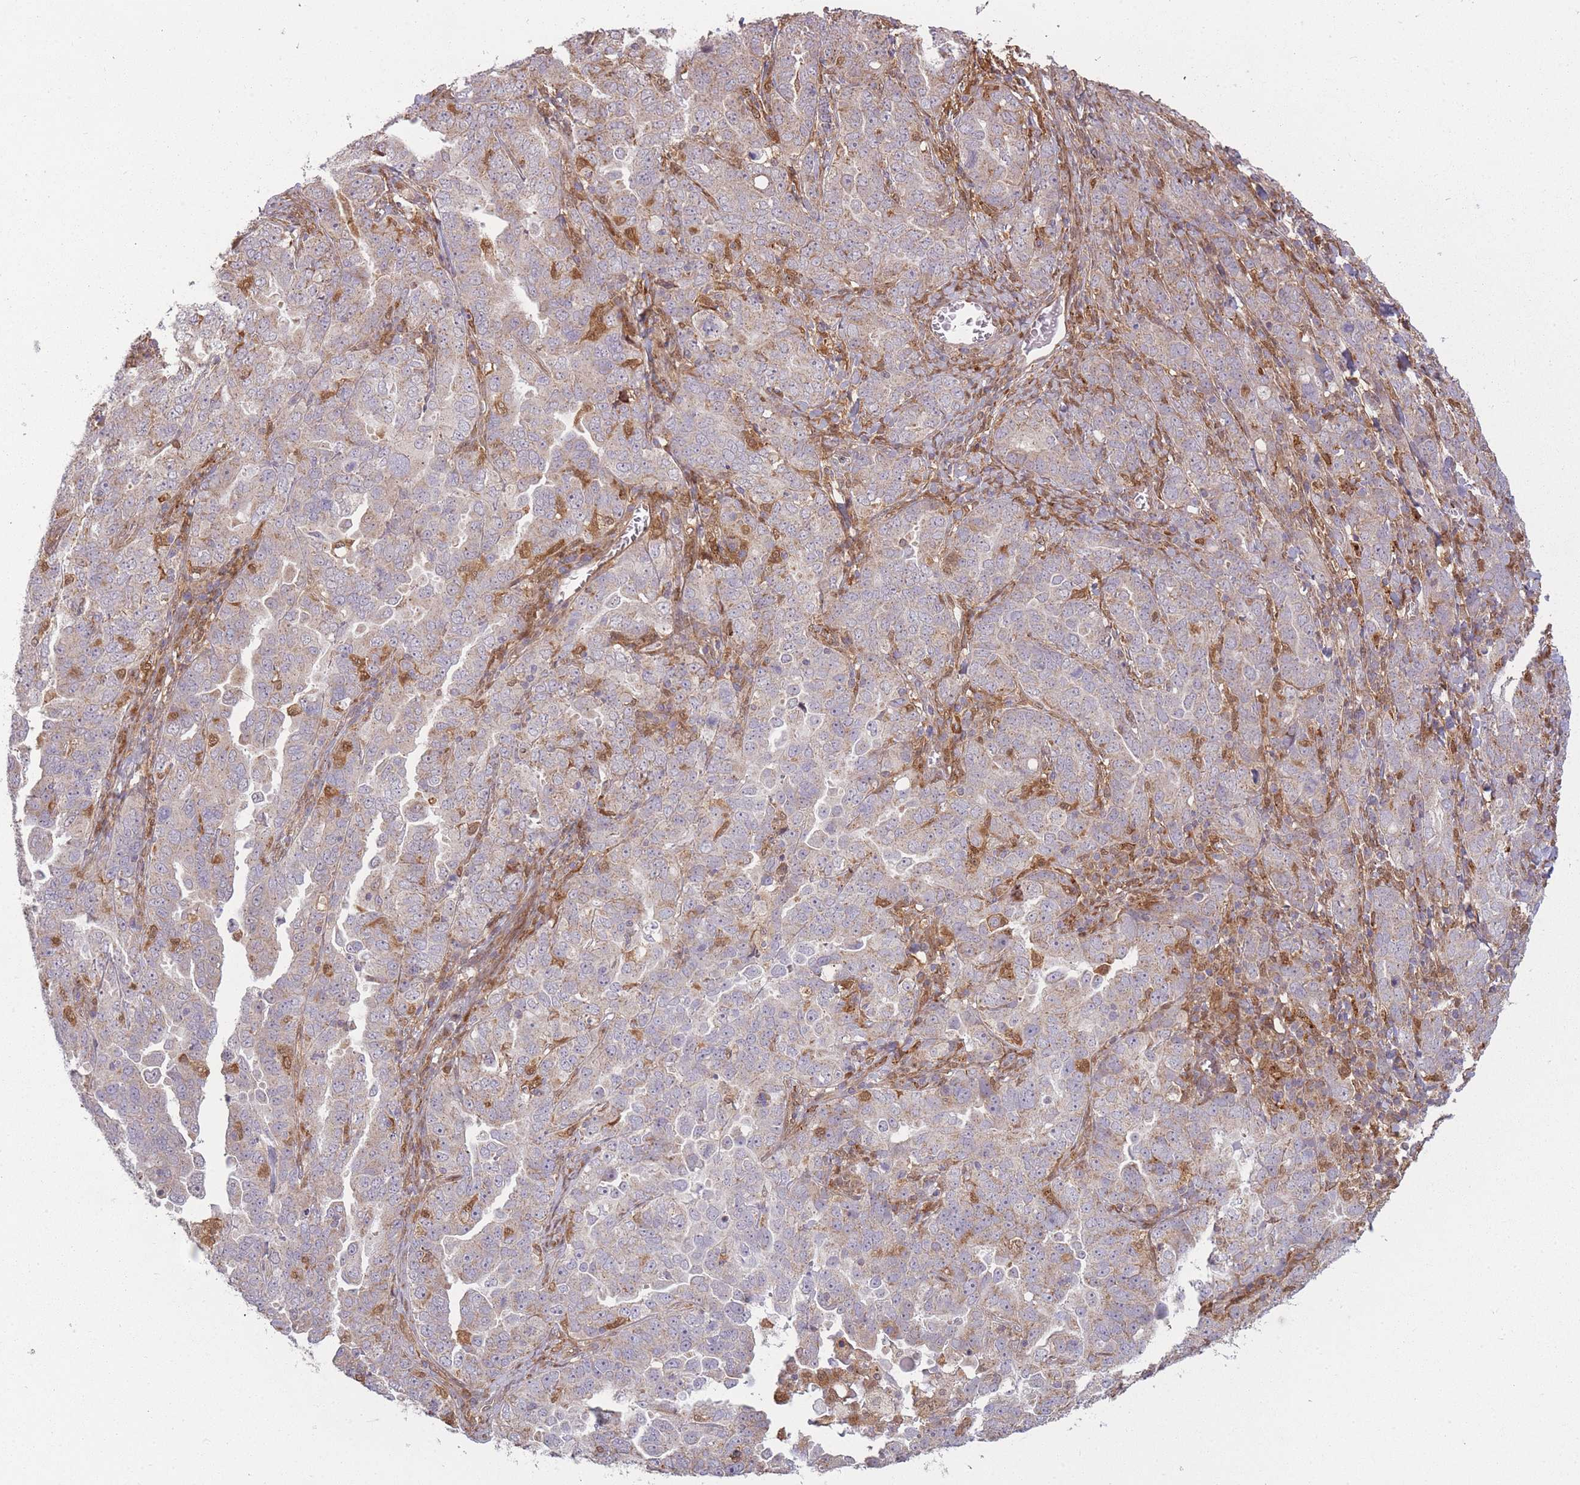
{"staining": {"intensity": "weak", "quantity": "25%-75%", "location": "cytoplasmic/membranous"}, "tissue": "ovarian cancer", "cell_type": "Tumor cells", "image_type": "cancer", "snomed": [{"axis": "morphology", "description": "Carcinoma, endometroid"}, {"axis": "topography", "description": "Ovary"}], "caption": "IHC micrograph of human ovarian cancer stained for a protein (brown), which exhibits low levels of weak cytoplasmic/membranous expression in approximately 25%-75% of tumor cells.", "gene": "LGALS9", "patient": {"sex": "female", "age": 62}}